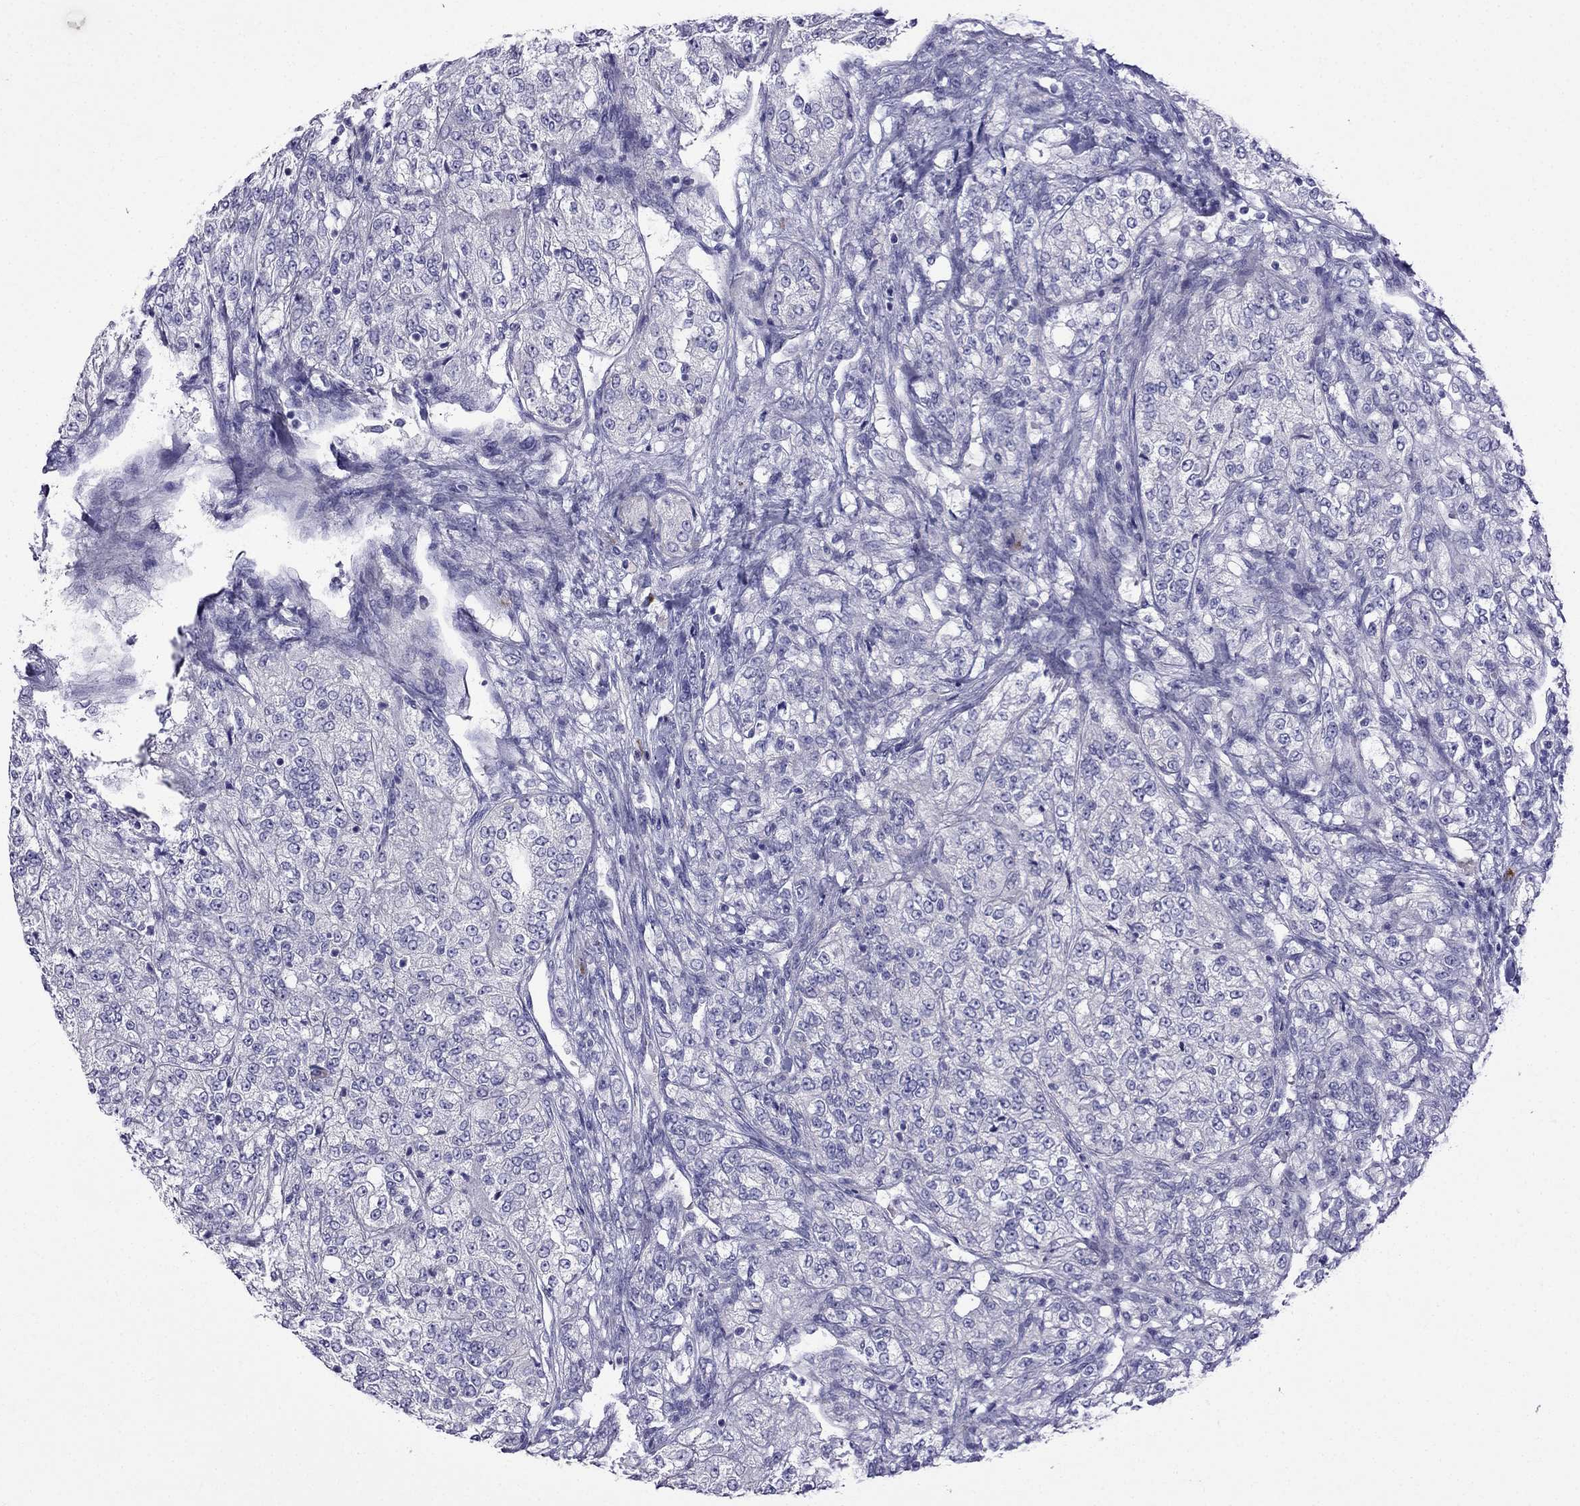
{"staining": {"intensity": "negative", "quantity": "none", "location": "none"}, "tissue": "renal cancer", "cell_type": "Tumor cells", "image_type": "cancer", "snomed": [{"axis": "morphology", "description": "Adenocarcinoma, NOS"}, {"axis": "topography", "description": "Kidney"}], "caption": "Immunohistochemistry photomicrograph of neoplastic tissue: human renal cancer stained with DAB (3,3'-diaminobenzidine) displays no significant protein staining in tumor cells.", "gene": "PATE1", "patient": {"sex": "female", "age": 63}}